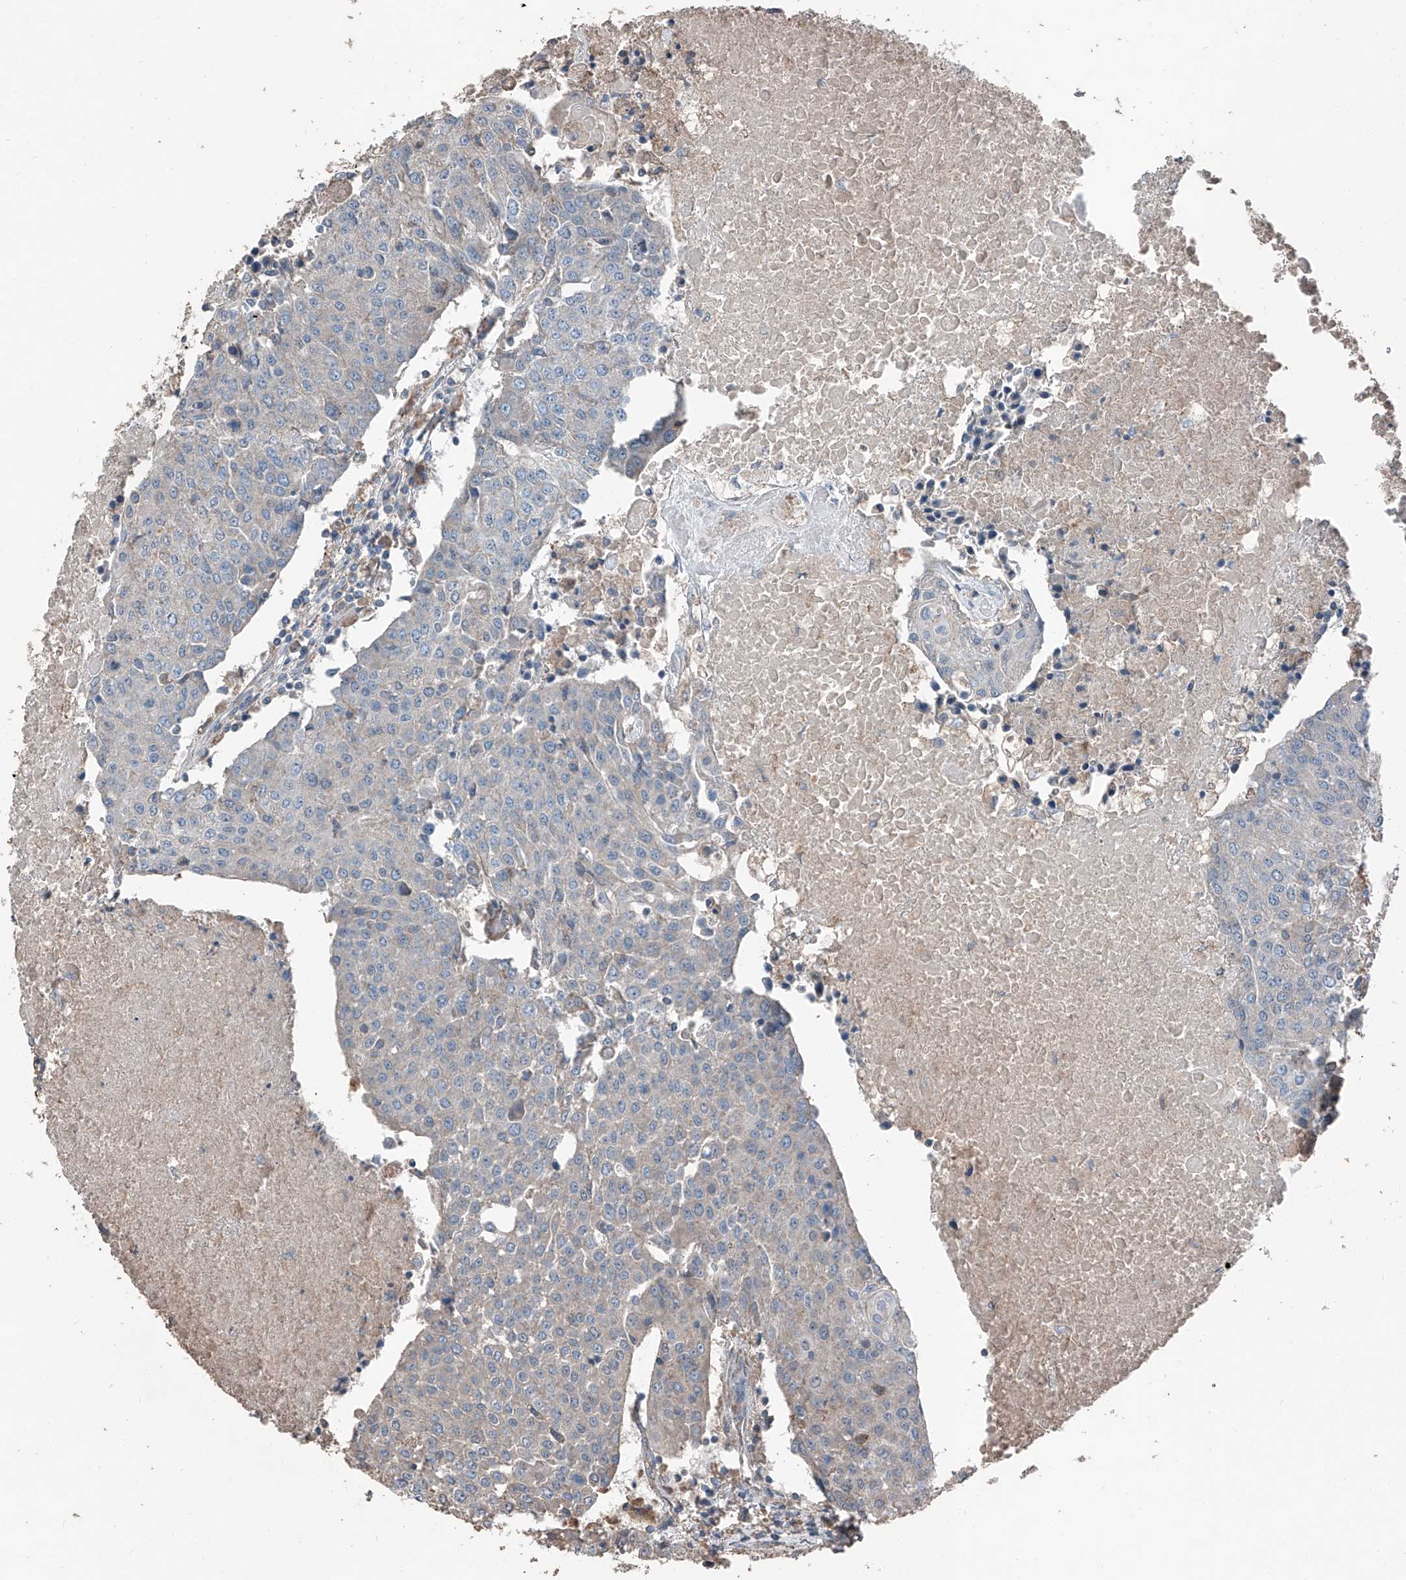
{"staining": {"intensity": "negative", "quantity": "none", "location": "none"}, "tissue": "urothelial cancer", "cell_type": "Tumor cells", "image_type": "cancer", "snomed": [{"axis": "morphology", "description": "Urothelial carcinoma, High grade"}, {"axis": "topography", "description": "Urinary bladder"}], "caption": "IHC micrograph of neoplastic tissue: high-grade urothelial carcinoma stained with DAB (3,3'-diaminobenzidine) exhibits no significant protein expression in tumor cells.", "gene": "MAMLD1", "patient": {"sex": "female", "age": 85}}